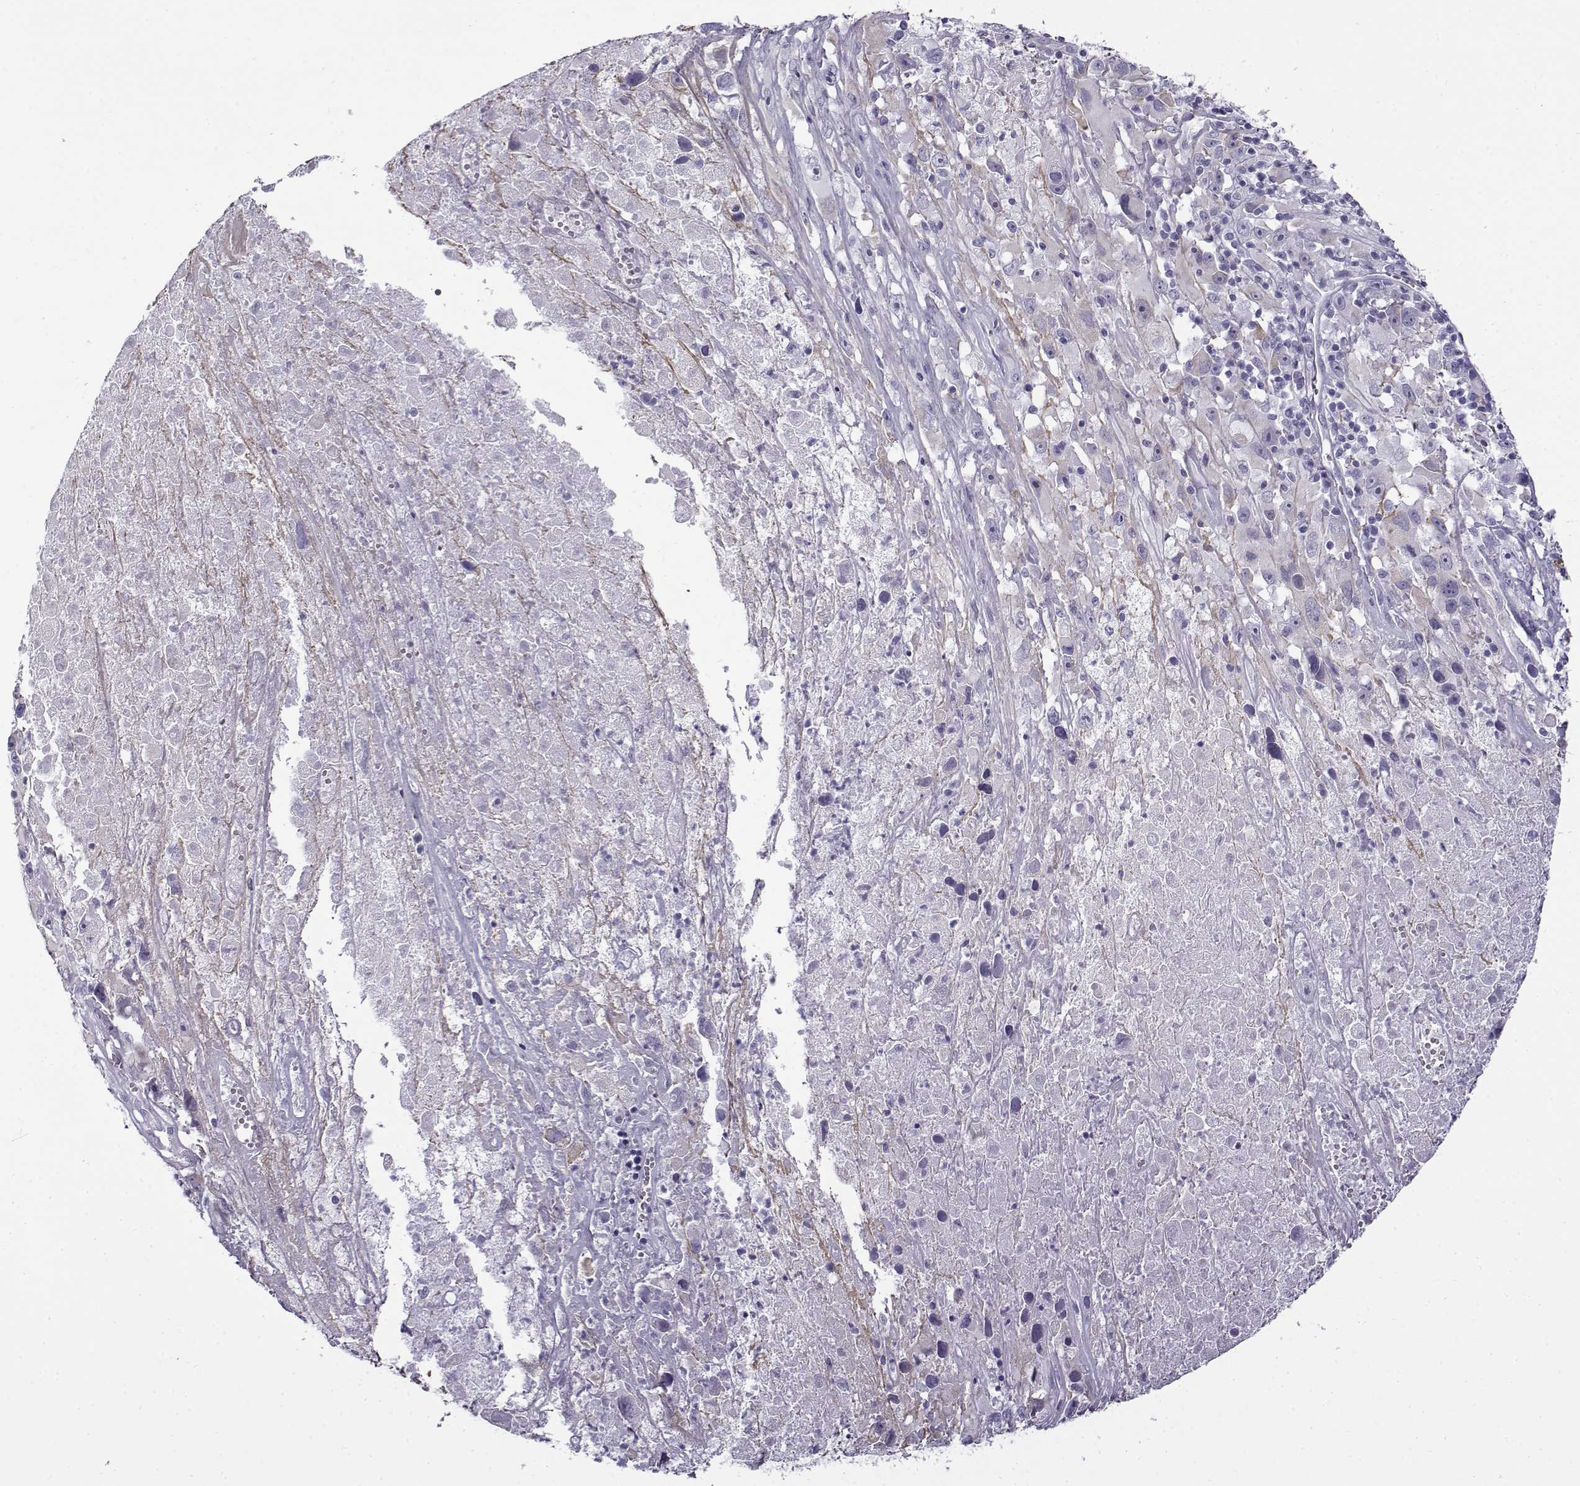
{"staining": {"intensity": "negative", "quantity": "none", "location": "none"}, "tissue": "melanoma", "cell_type": "Tumor cells", "image_type": "cancer", "snomed": [{"axis": "morphology", "description": "Malignant melanoma, Metastatic site"}, {"axis": "topography", "description": "Lymph node"}], "caption": "Immunohistochemical staining of malignant melanoma (metastatic site) shows no significant expression in tumor cells.", "gene": "GTSF1L", "patient": {"sex": "male", "age": 50}}